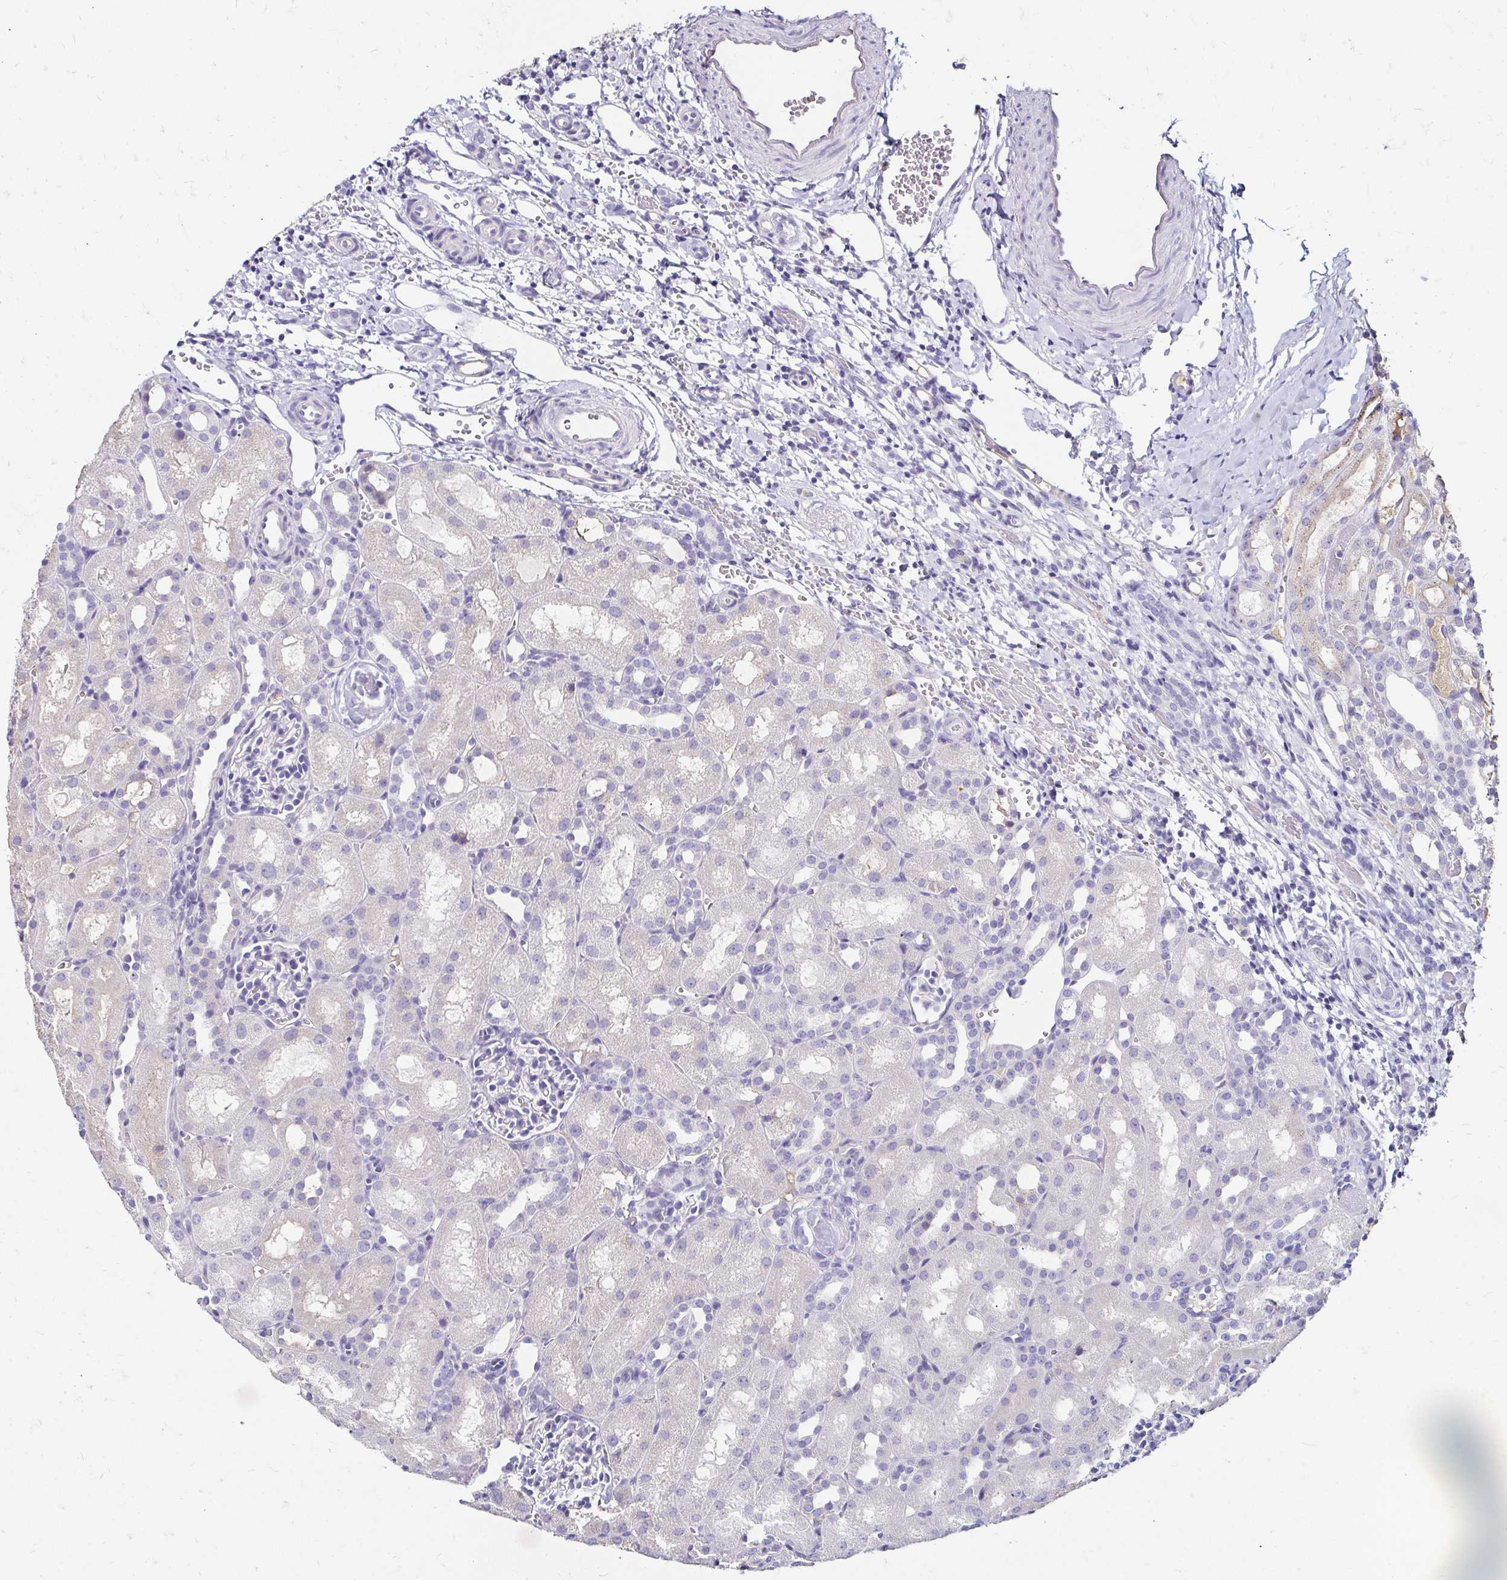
{"staining": {"intensity": "negative", "quantity": "none", "location": "none"}, "tissue": "kidney", "cell_type": "Cells in glomeruli", "image_type": "normal", "snomed": [{"axis": "morphology", "description": "Normal tissue, NOS"}, {"axis": "topography", "description": "Kidney"}], "caption": "Unremarkable kidney was stained to show a protein in brown. There is no significant positivity in cells in glomeruli. (DAB immunohistochemistry (IHC), high magnification).", "gene": "SCG3", "patient": {"sex": "male", "age": 1}}